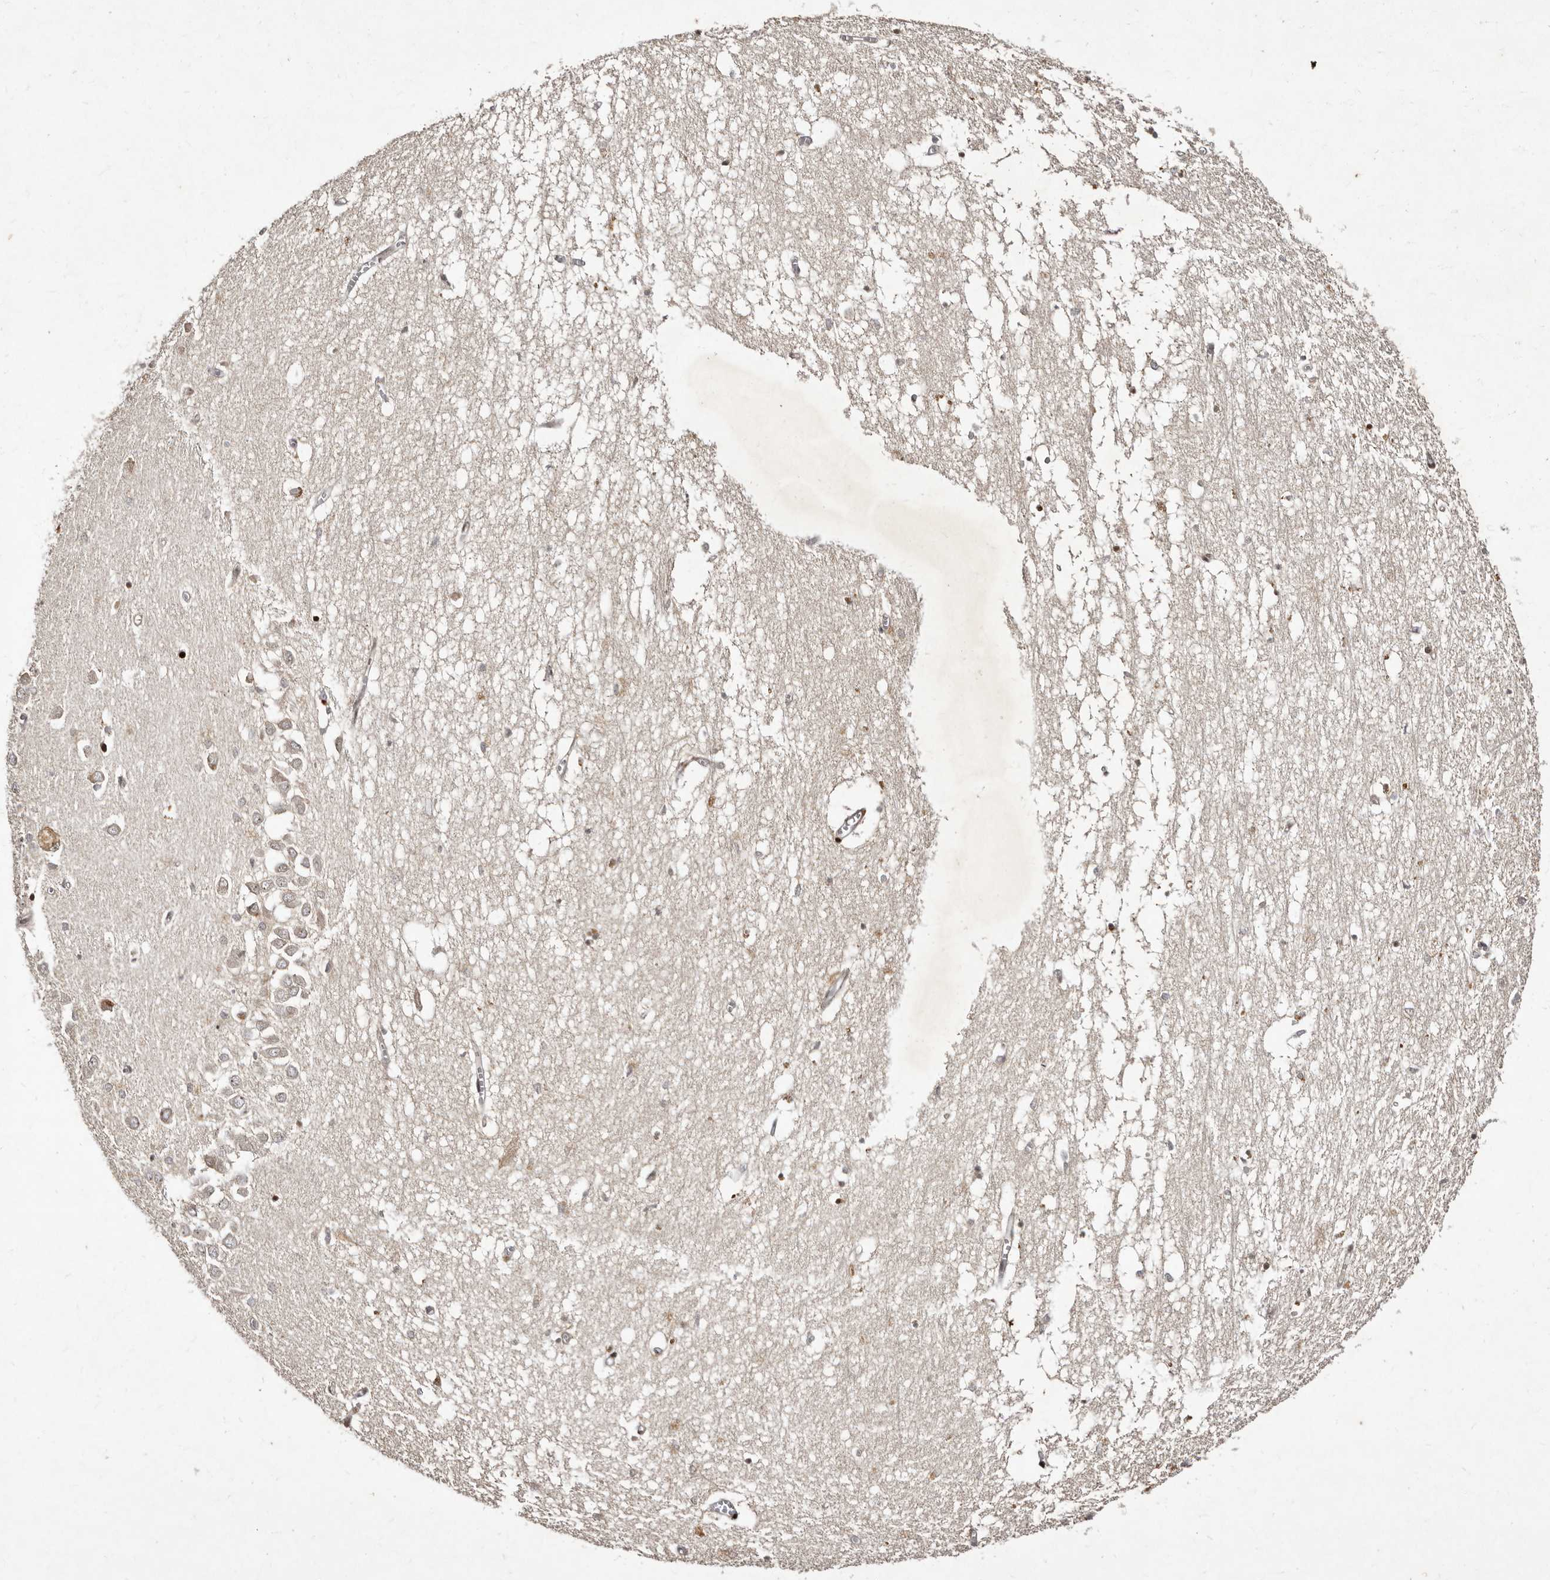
{"staining": {"intensity": "moderate", "quantity": "<25%", "location": "nuclear"}, "tissue": "hippocampus", "cell_type": "Glial cells", "image_type": "normal", "snomed": [{"axis": "morphology", "description": "Normal tissue, NOS"}, {"axis": "topography", "description": "Hippocampus"}], "caption": "A micrograph showing moderate nuclear positivity in about <25% of glial cells in unremarkable hippocampus, as visualized by brown immunohistochemical staining.", "gene": "LCORL", "patient": {"sex": "male", "age": 70}}